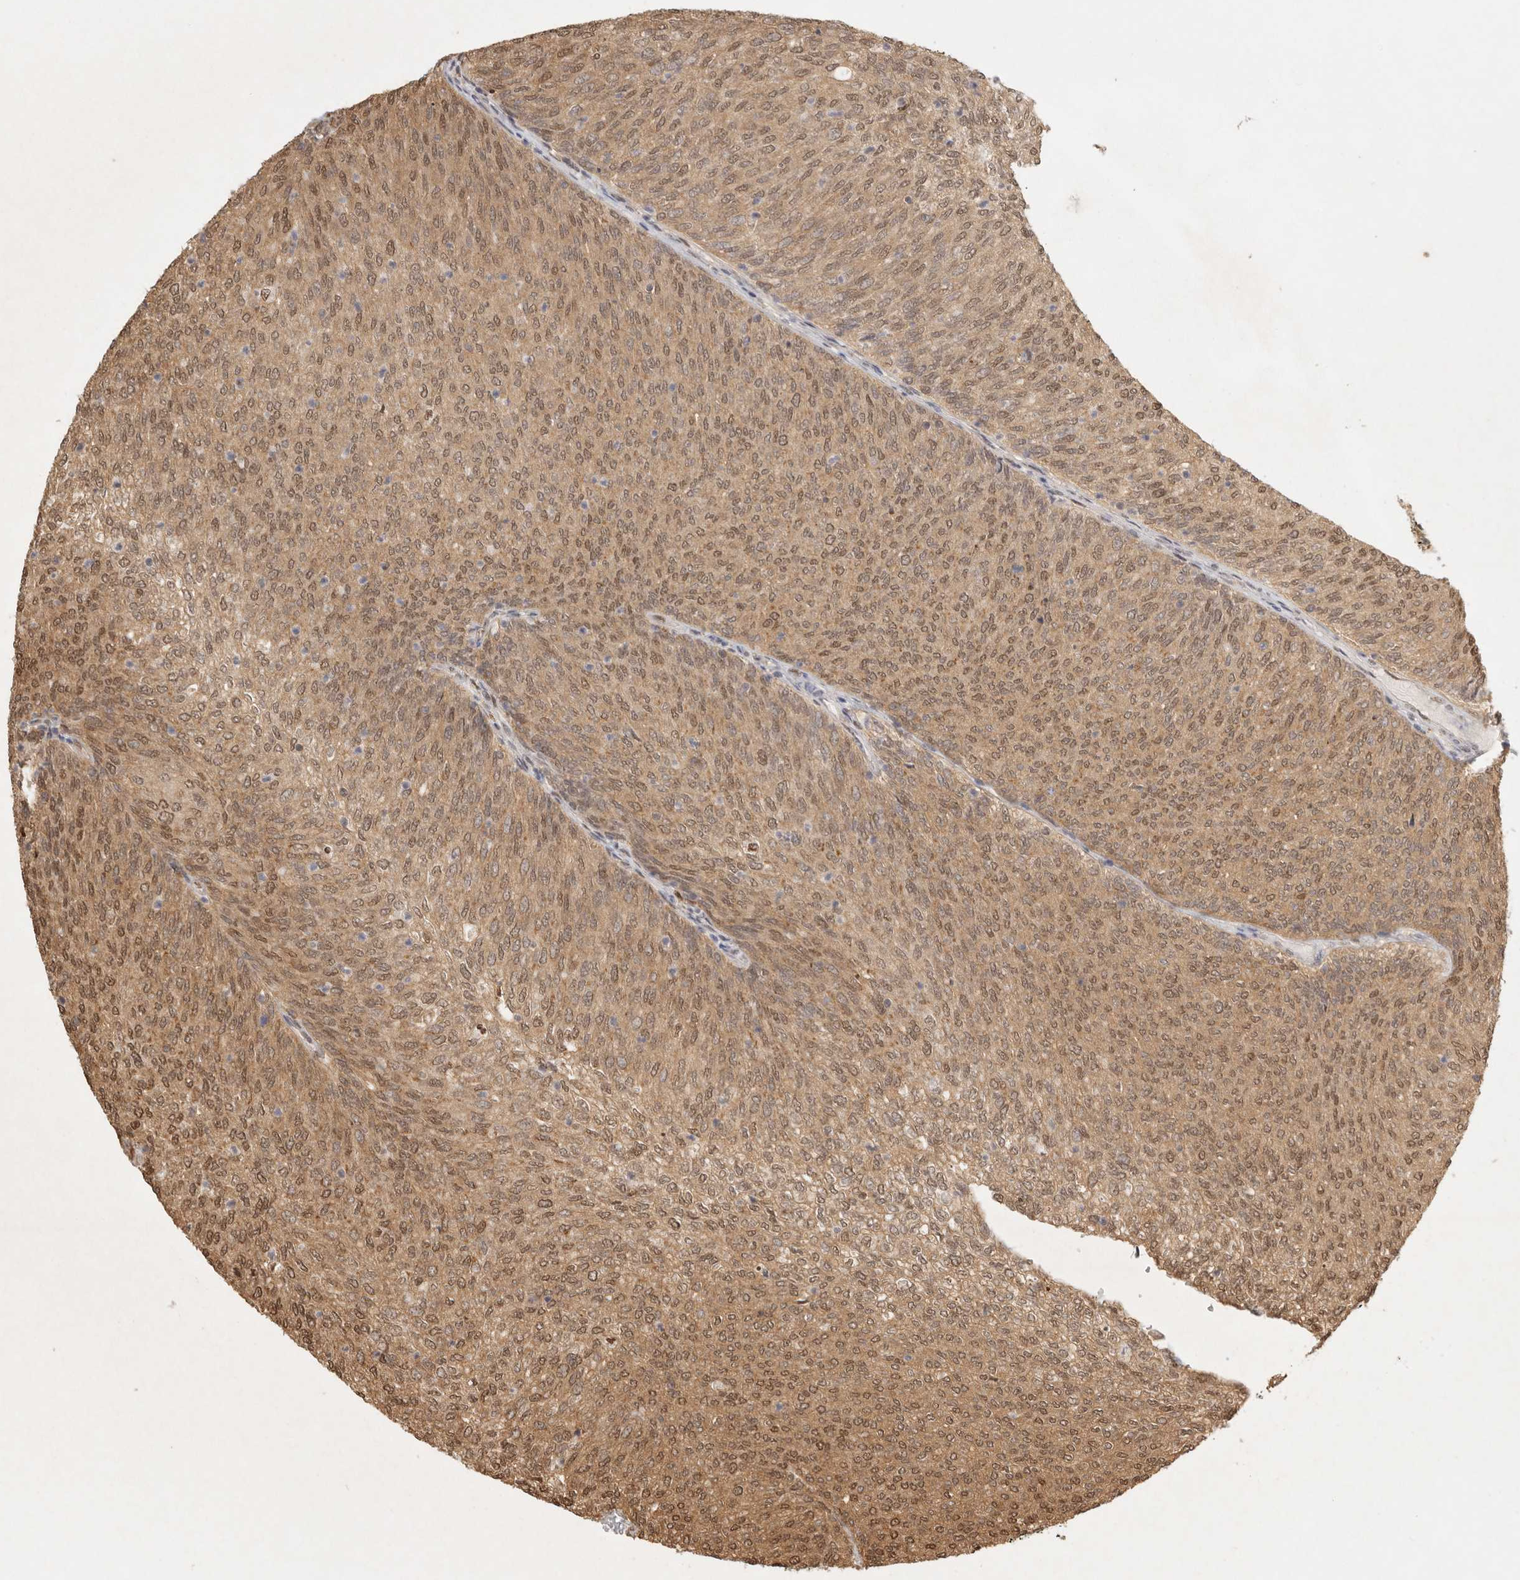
{"staining": {"intensity": "moderate", "quantity": ">75%", "location": "cytoplasmic/membranous,nuclear"}, "tissue": "urothelial cancer", "cell_type": "Tumor cells", "image_type": "cancer", "snomed": [{"axis": "morphology", "description": "Urothelial carcinoma, Low grade"}, {"axis": "topography", "description": "Urinary bladder"}], "caption": "Immunohistochemistry histopathology image of human urothelial cancer stained for a protein (brown), which exhibits medium levels of moderate cytoplasmic/membranous and nuclear expression in about >75% of tumor cells.", "gene": "PSMA5", "patient": {"sex": "female", "age": 79}}